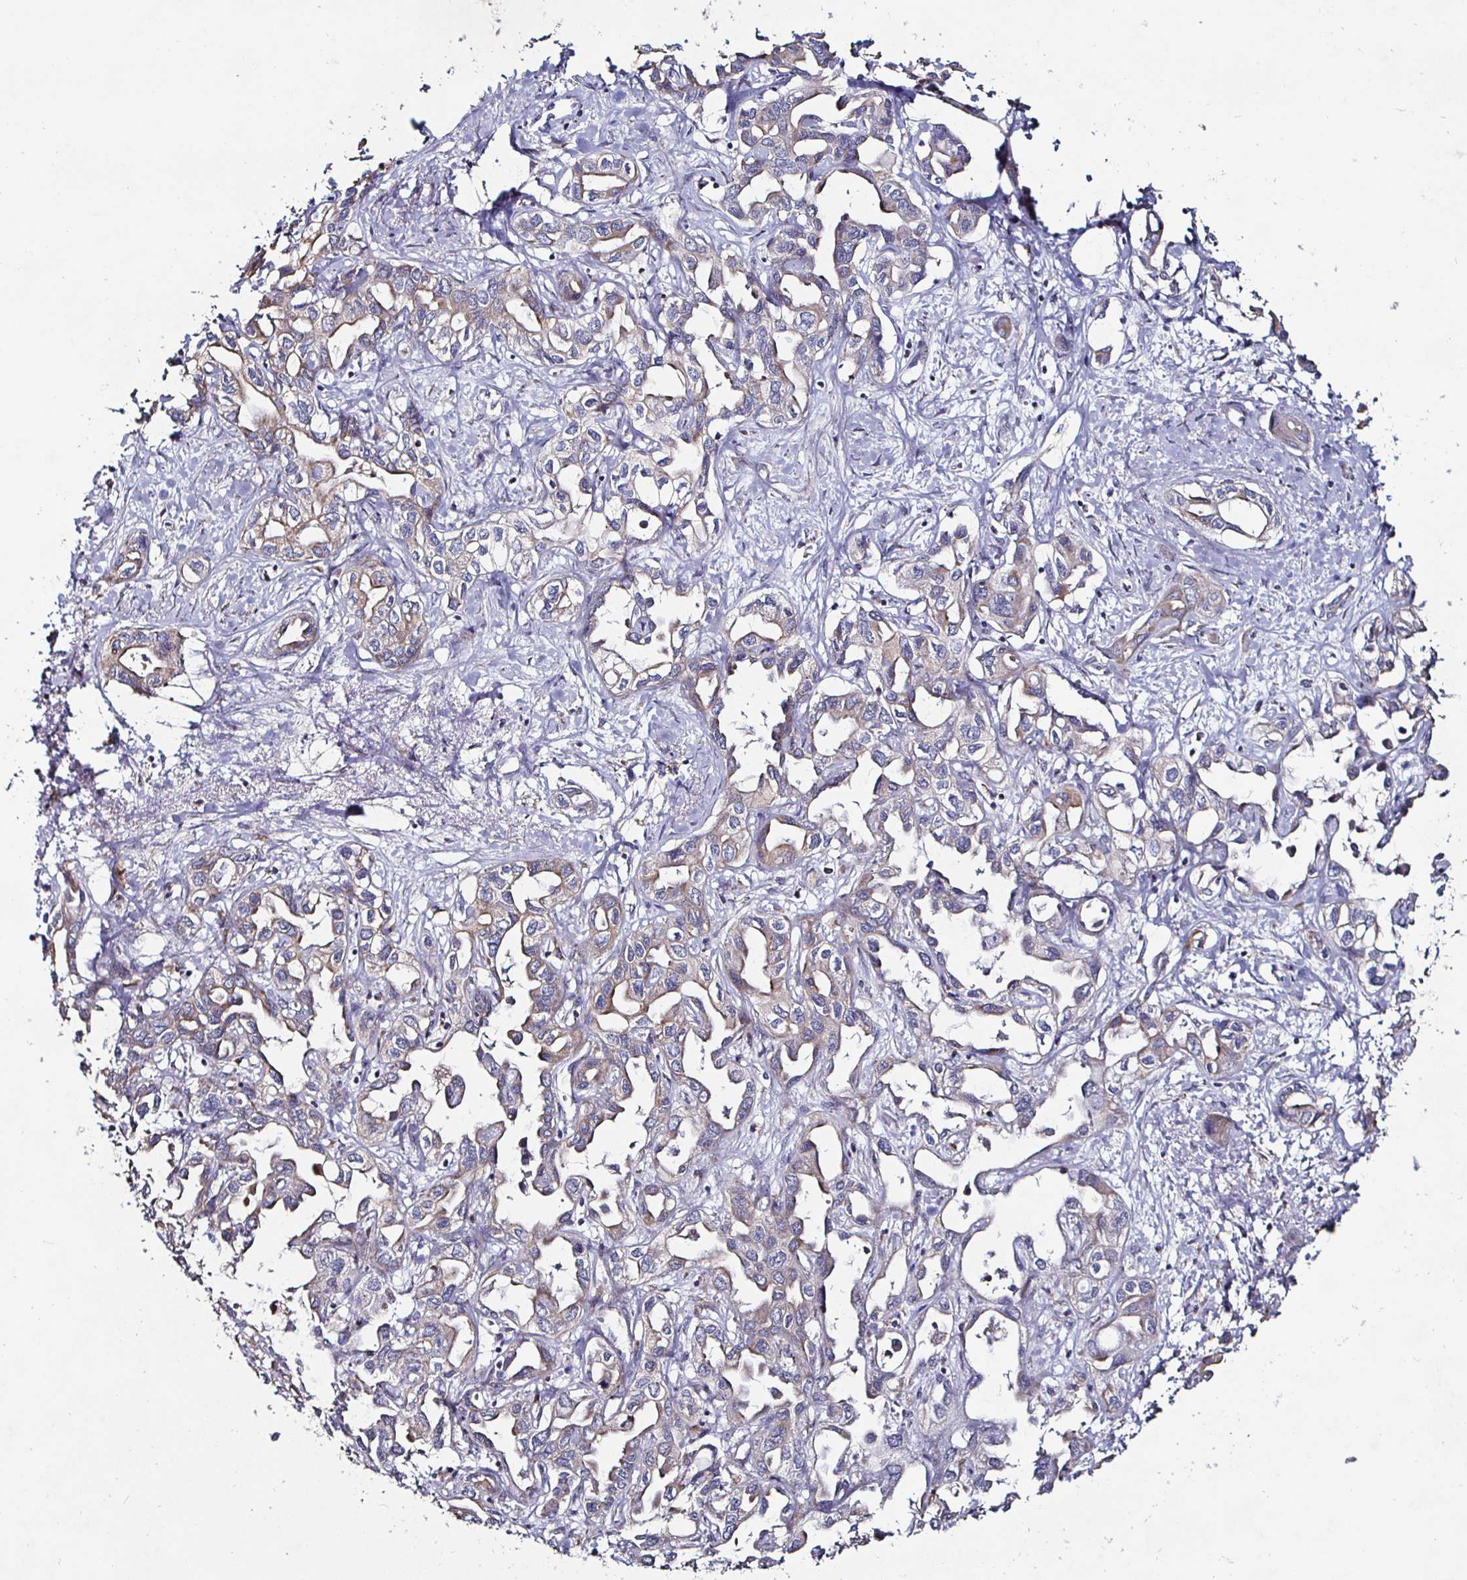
{"staining": {"intensity": "weak", "quantity": ">75%", "location": "cytoplasmic/membranous"}, "tissue": "liver cancer", "cell_type": "Tumor cells", "image_type": "cancer", "snomed": [{"axis": "morphology", "description": "Cholangiocarcinoma"}, {"axis": "topography", "description": "Liver"}], "caption": "DAB (3,3'-diaminobenzidine) immunohistochemical staining of human liver cancer (cholangiocarcinoma) exhibits weak cytoplasmic/membranous protein expression in about >75% of tumor cells.", "gene": "NRSN1", "patient": {"sex": "female", "age": 64}}